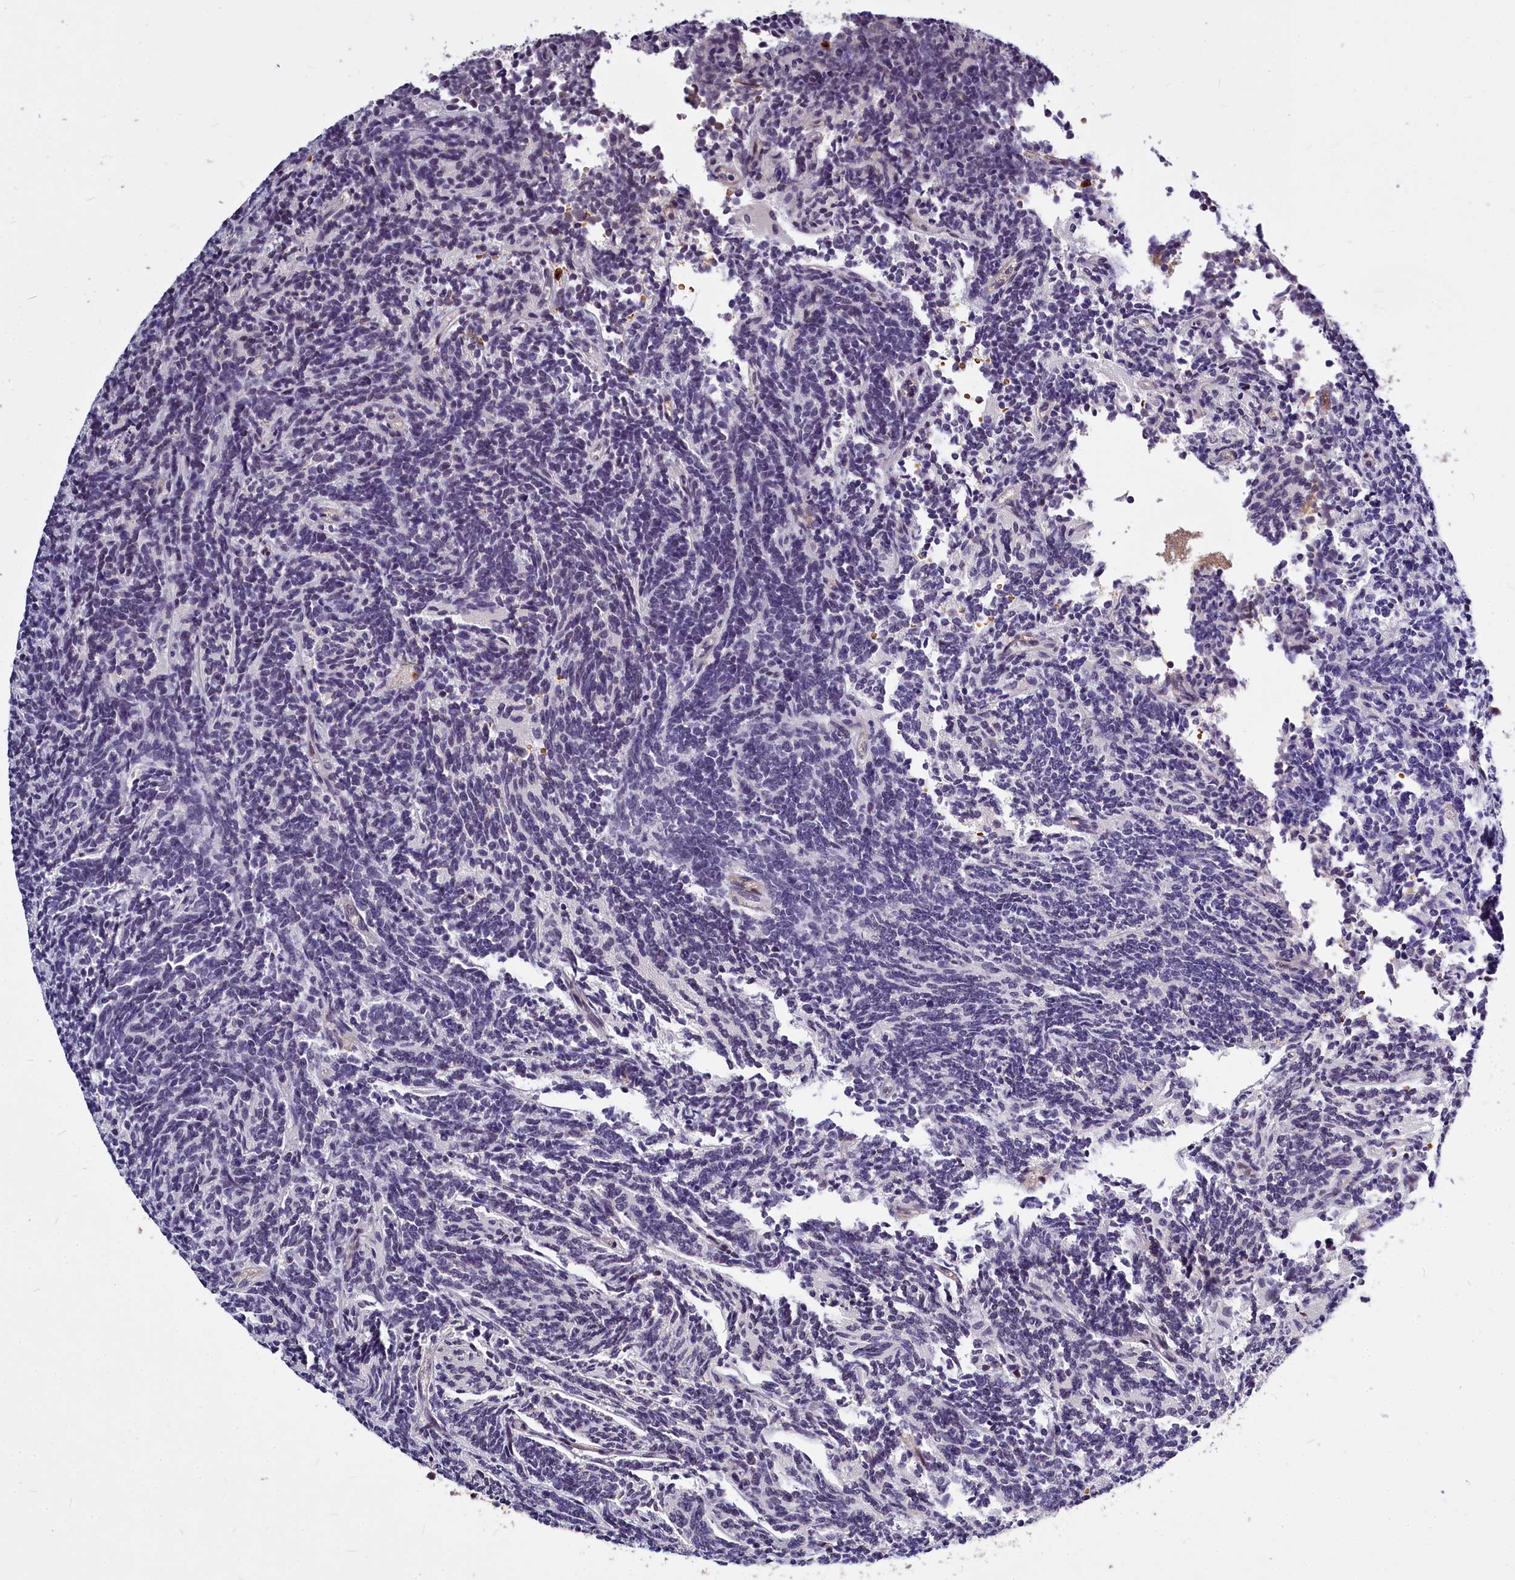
{"staining": {"intensity": "negative", "quantity": "none", "location": "none"}, "tissue": "glioma", "cell_type": "Tumor cells", "image_type": "cancer", "snomed": [{"axis": "morphology", "description": "Glioma, malignant, Low grade"}, {"axis": "topography", "description": "Brain"}], "caption": "Tumor cells are negative for brown protein staining in malignant glioma (low-grade).", "gene": "ATG101", "patient": {"sex": "female", "age": 1}}